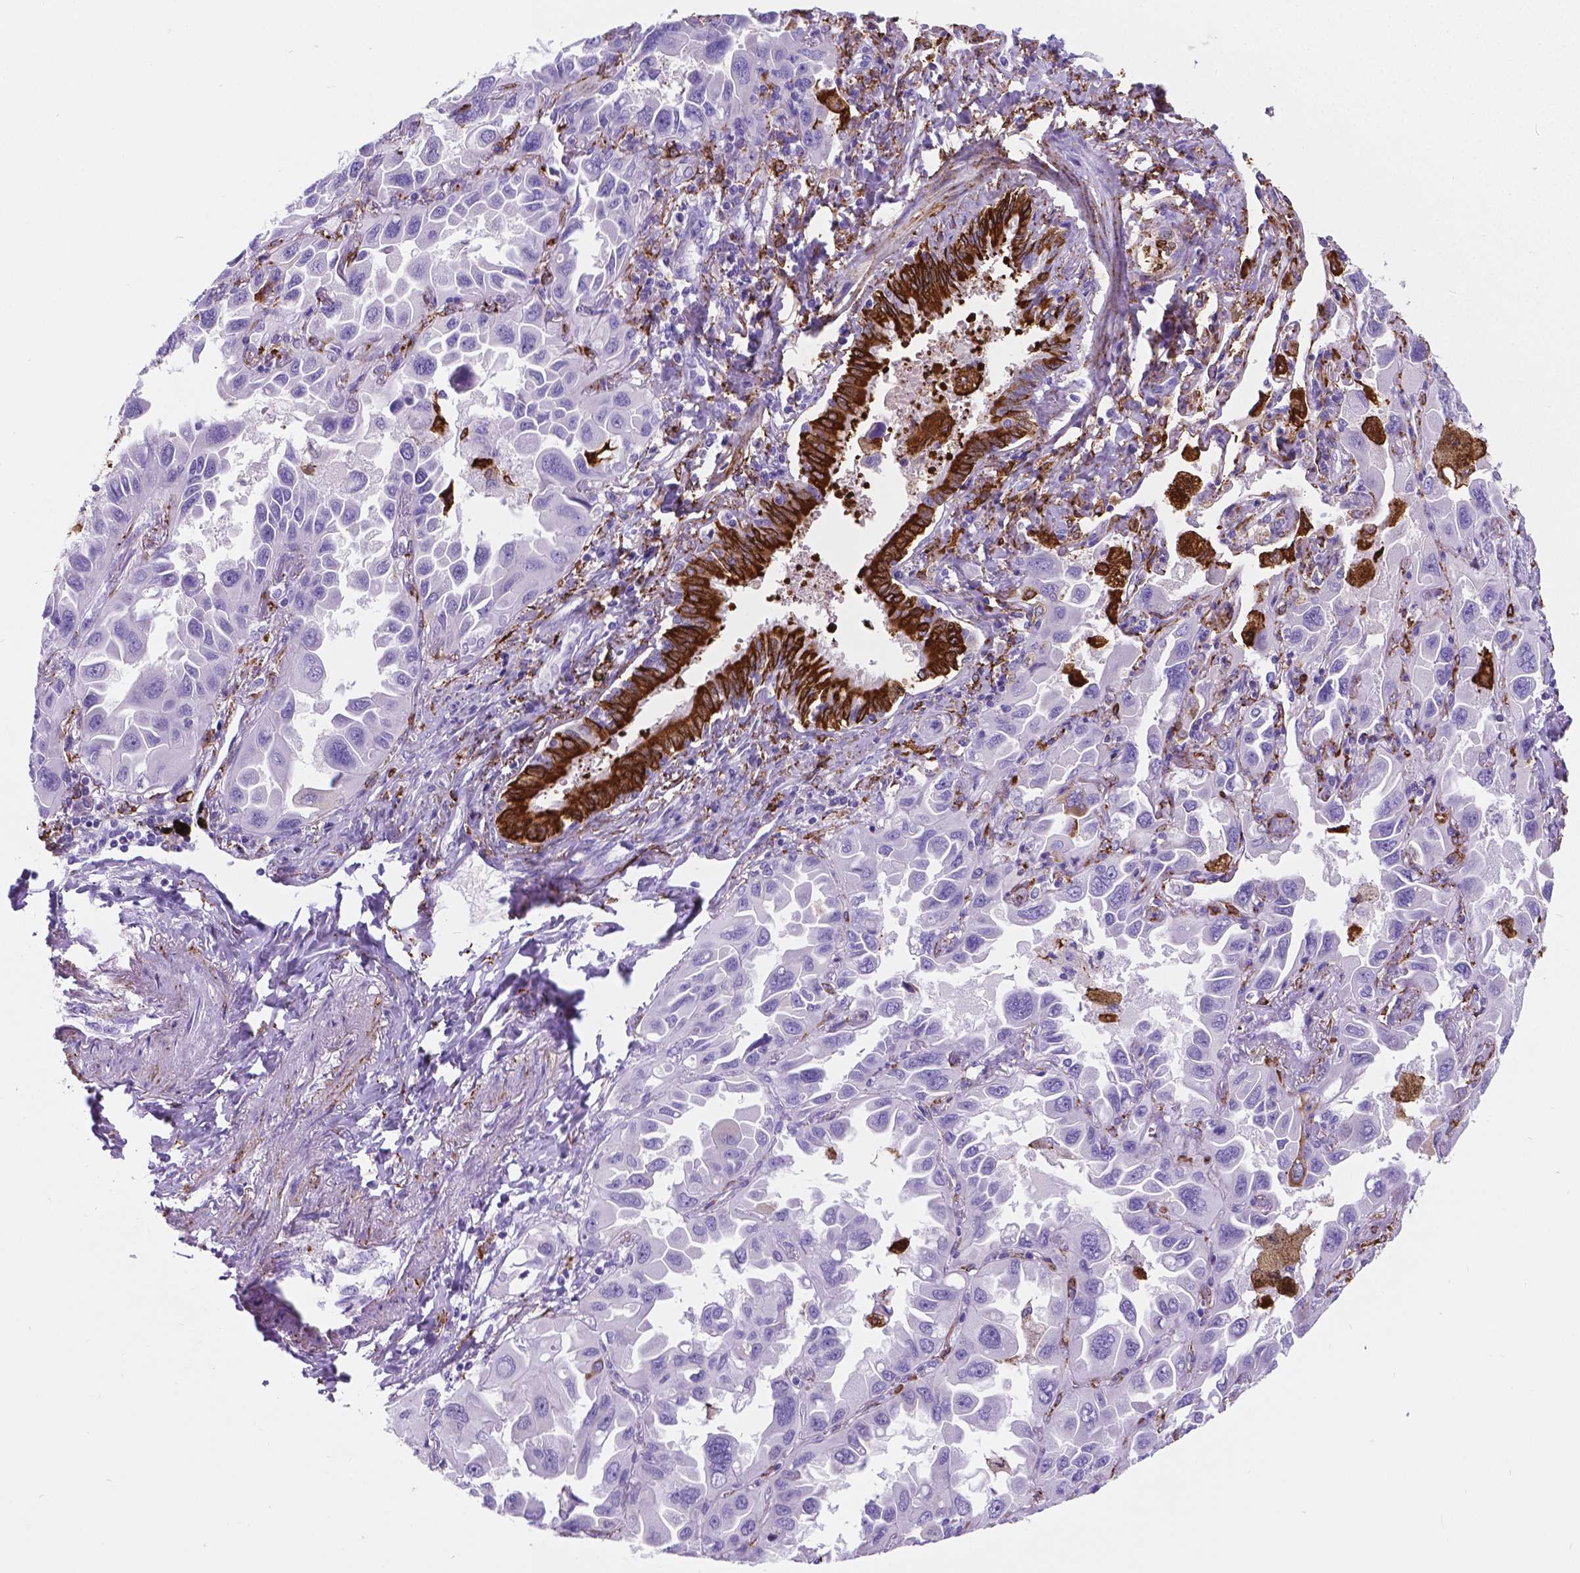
{"staining": {"intensity": "negative", "quantity": "none", "location": "none"}, "tissue": "lung cancer", "cell_type": "Tumor cells", "image_type": "cancer", "snomed": [{"axis": "morphology", "description": "Adenocarcinoma, NOS"}, {"axis": "topography", "description": "Lung"}], "caption": "DAB (3,3'-diaminobenzidine) immunohistochemical staining of lung adenocarcinoma shows no significant staining in tumor cells.", "gene": "MACF1", "patient": {"sex": "male", "age": 64}}